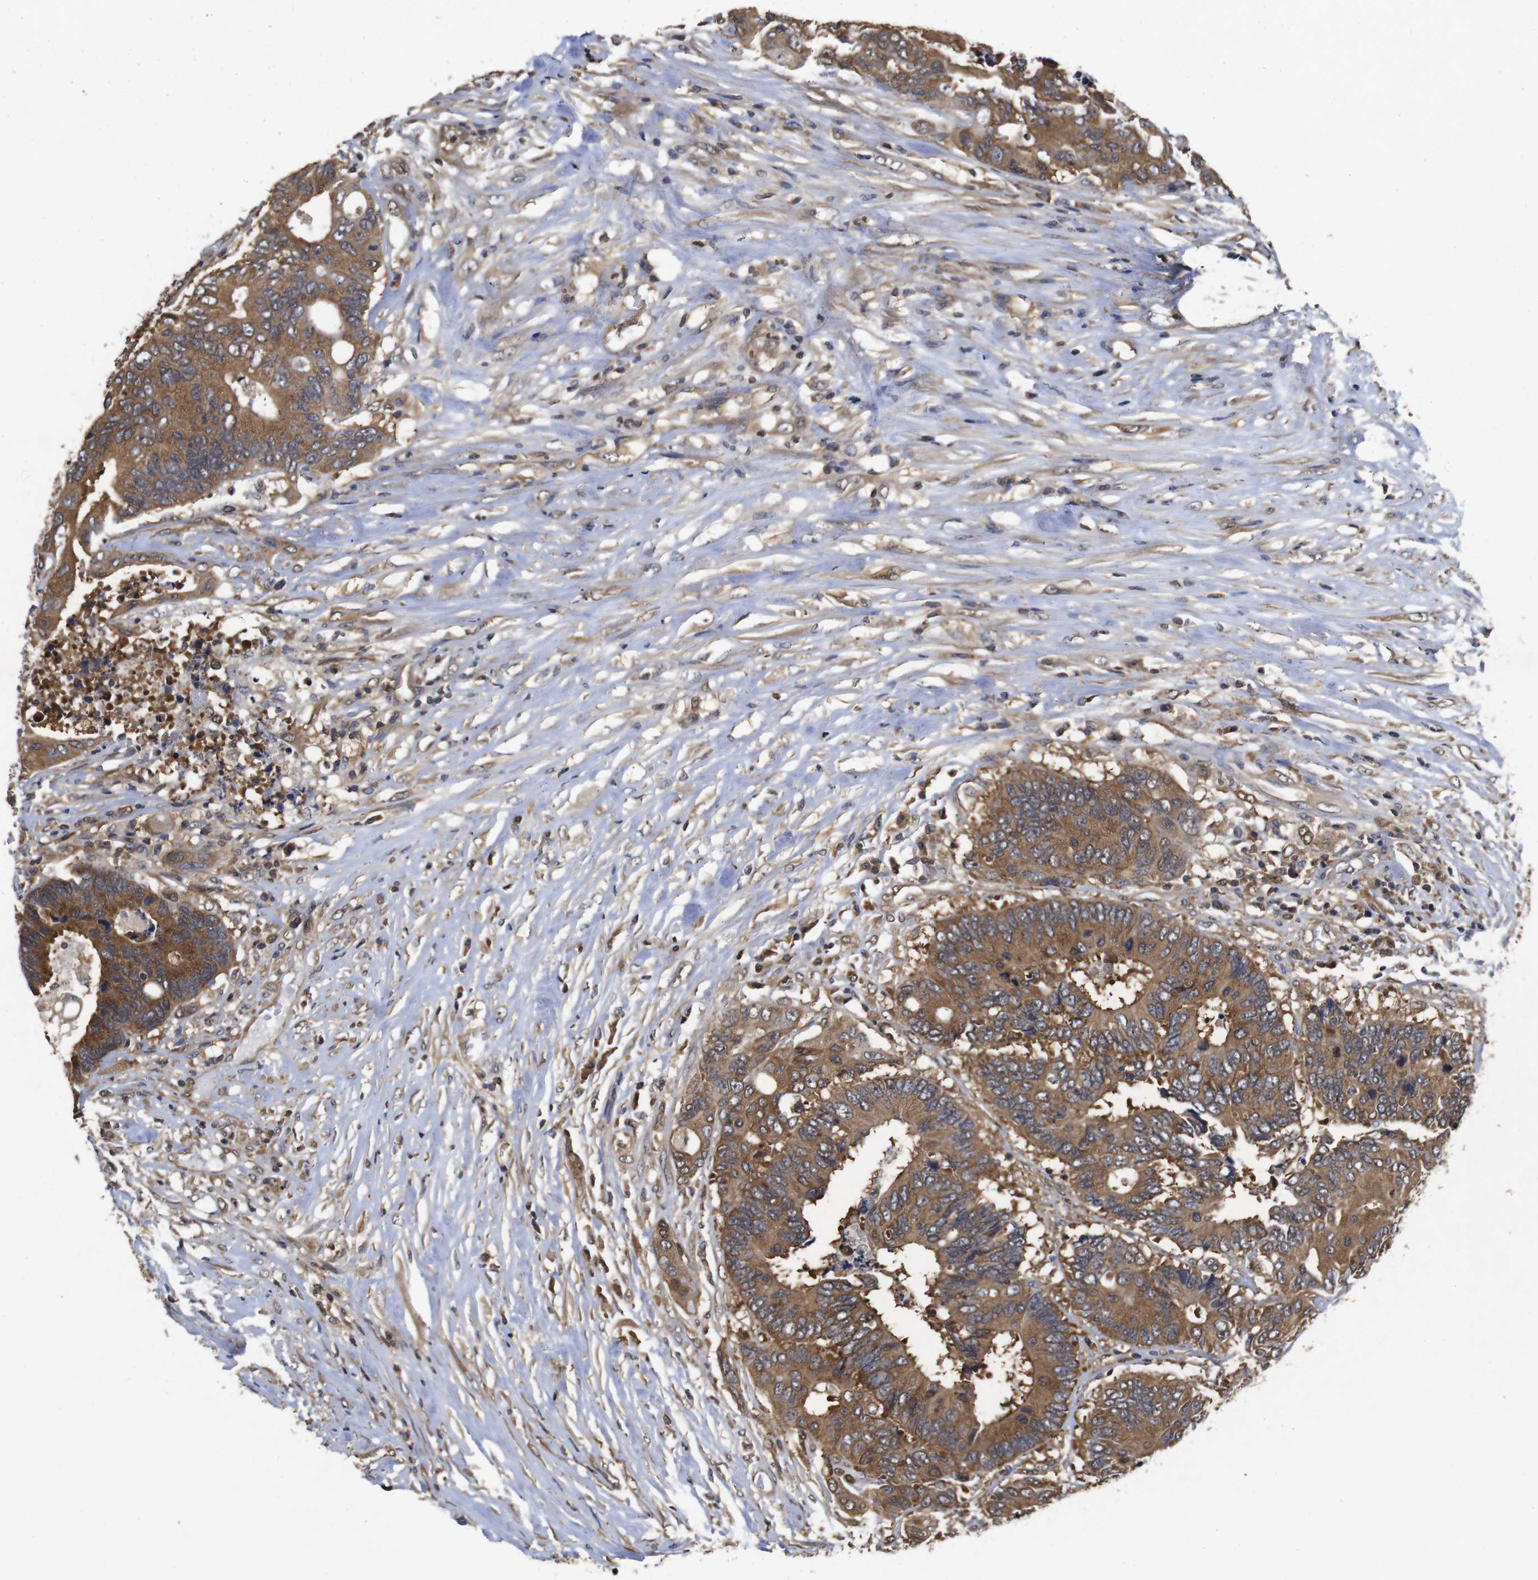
{"staining": {"intensity": "moderate", "quantity": ">75%", "location": "cytoplasmic/membranous"}, "tissue": "colorectal cancer", "cell_type": "Tumor cells", "image_type": "cancer", "snomed": [{"axis": "morphology", "description": "Adenocarcinoma, NOS"}, {"axis": "topography", "description": "Rectum"}], "caption": "High-power microscopy captured an immunohistochemistry image of colorectal cancer (adenocarcinoma), revealing moderate cytoplasmic/membranous positivity in approximately >75% of tumor cells. (DAB (3,3'-diaminobenzidine) IHC with brightfield microscopy, high magnification).", "gene": "SUMO3", "patient": {"sex": "male", "age": 55}}